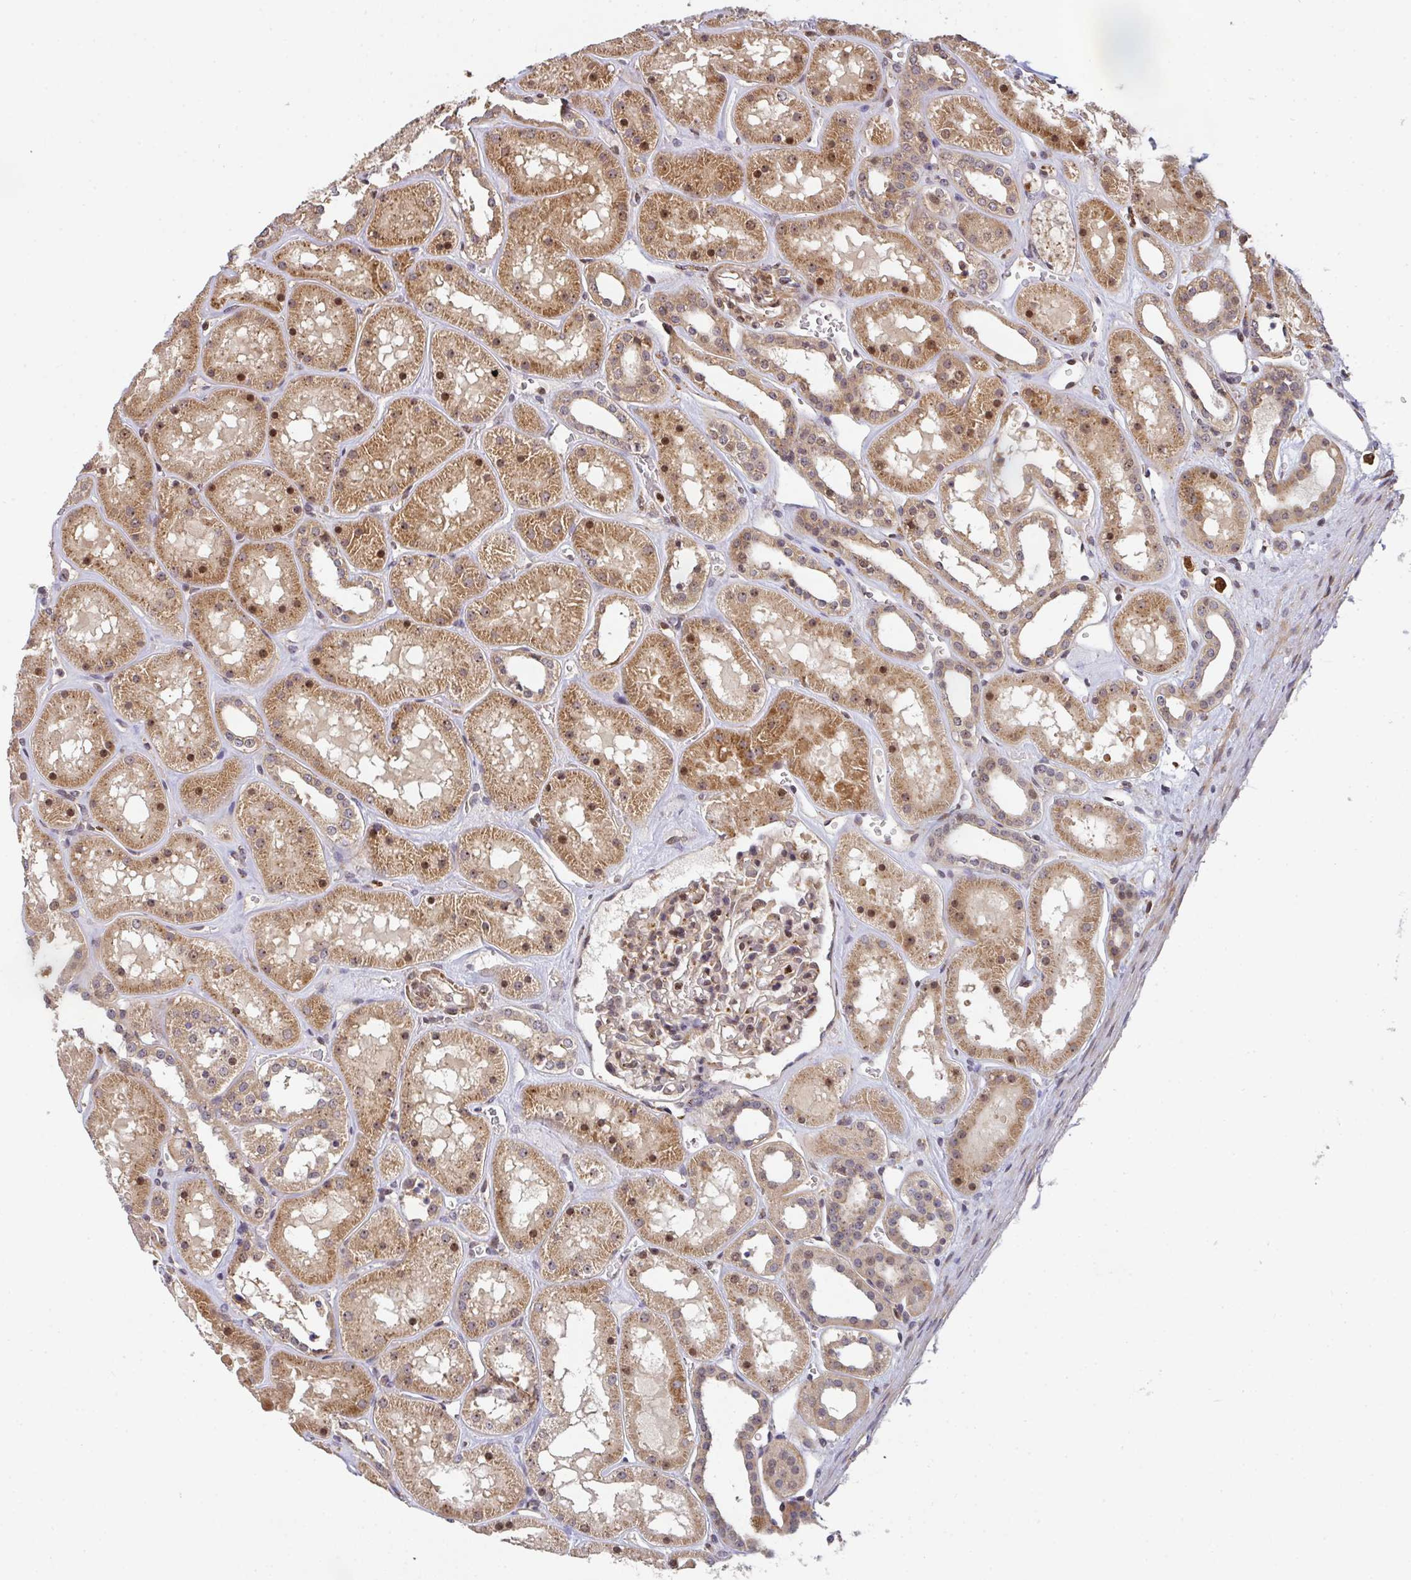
{"staining": {"intensity": "weak", "quantity": "25%-75%", "location": "cytoplasmic/membranous,nuclear"}, "tissue": "kidney", "cell_type": "Cells in glomeruli", "image_type": "normal", "snomed": [{"axis": "morphology", "description": "Normal tissue, NOS"}, {"axis": "topography", "description": "Kidney"}], "caption": "DAB (3,3'-diaminobenzidine) immunohistochemical staining of benign kidney shows weak cytoplasmic/membranous,nuclear protein positivity in about 25%-75% of cells in glomeruli. The staining was performed using DAB (3,3'-diaminobenzidine) to visualize the protein expression in brown, while the nuclei were stained in blue with hematoxylin (Magnification: 20x).", "gene": "SIMC1", "patient": {"sex": "female", "age": 41}}